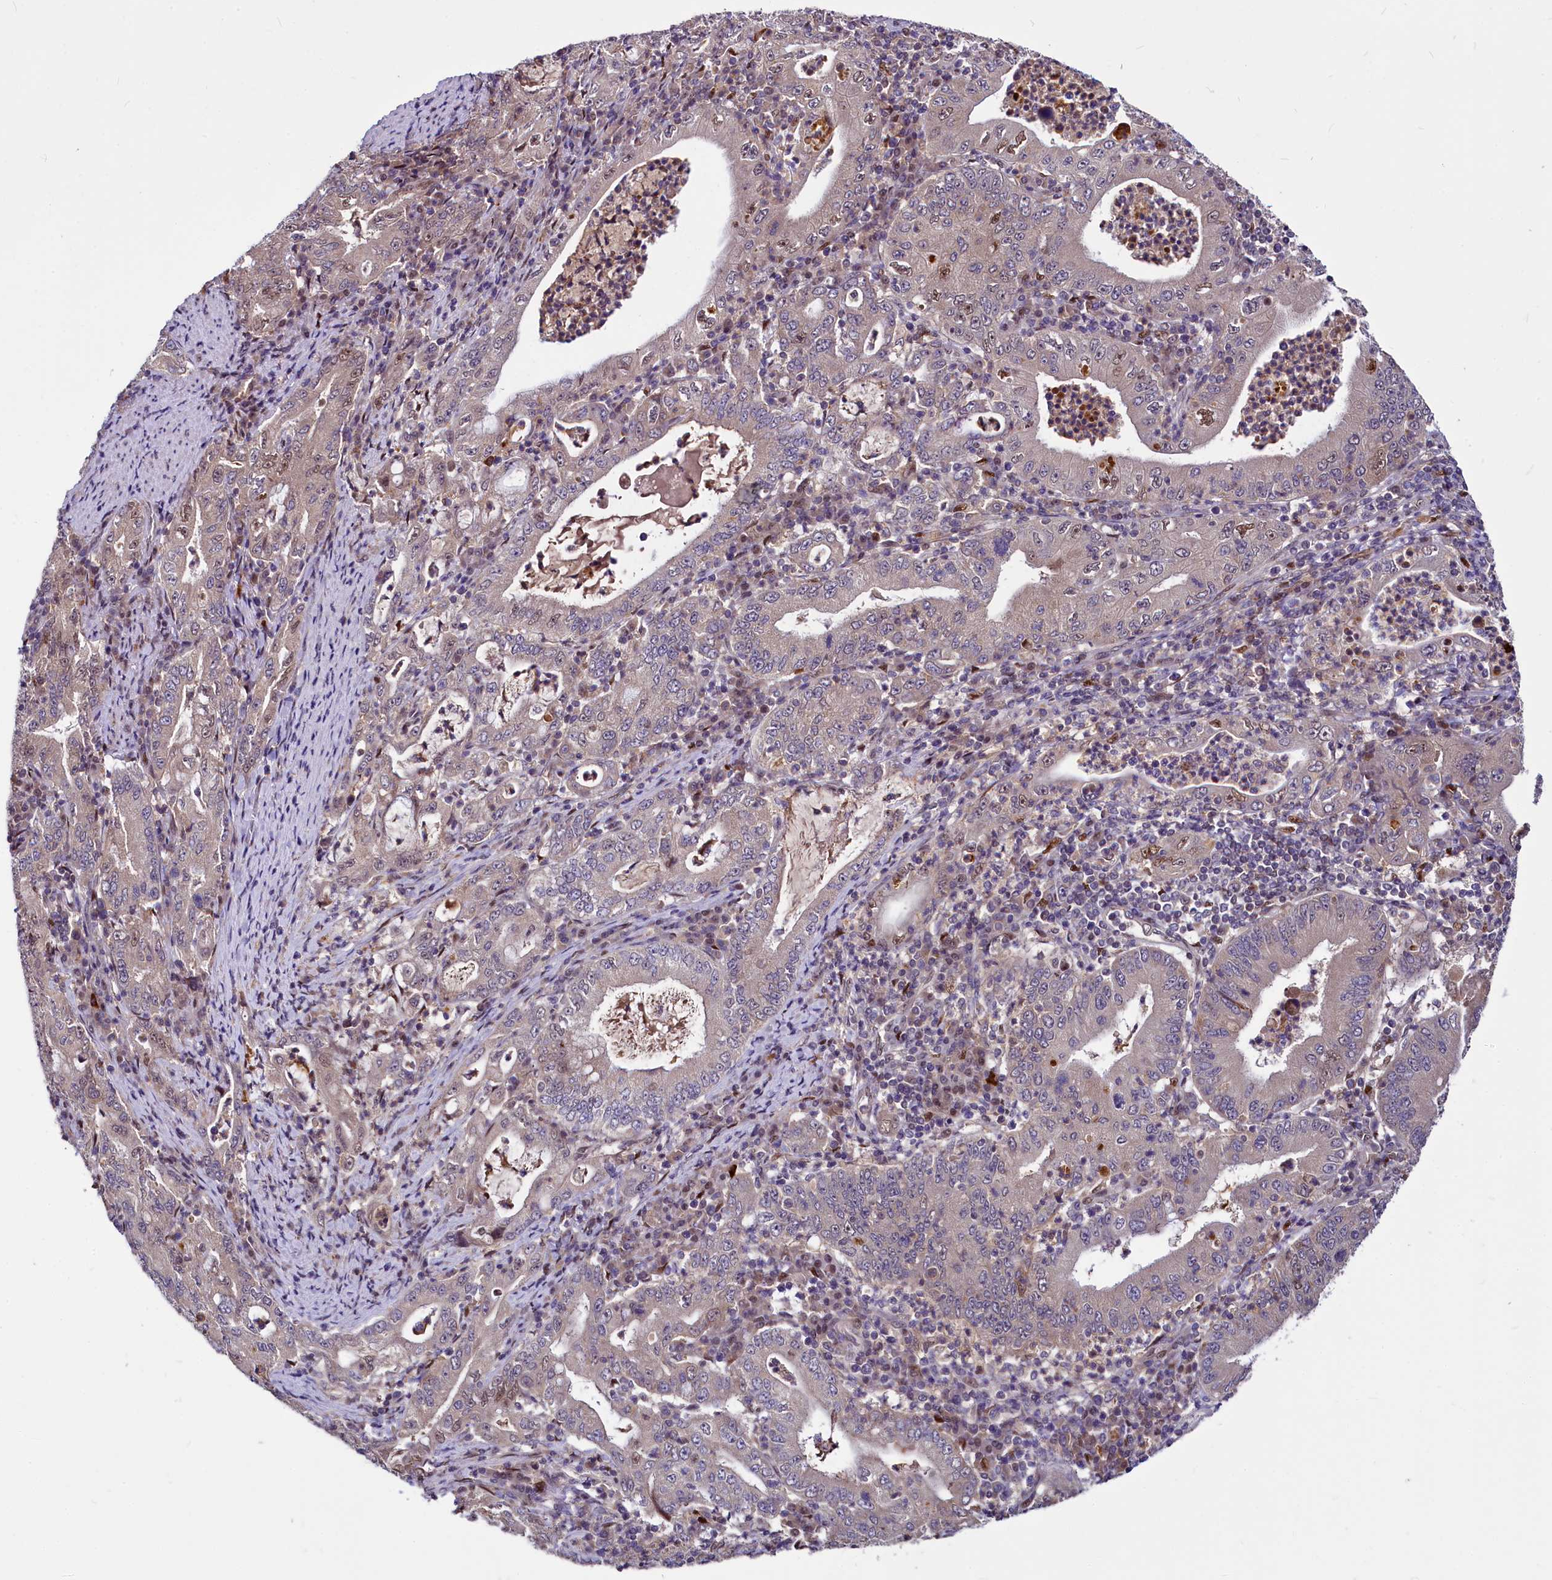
{"staining": {"intensity": "moderate", "quantity": "<25%", "location": "cytoplasmic/membranous,nuclear"}, "tissue": "stomach cancer", "cell_type": "Tumor cells", "image_type": "cancer", "snomed": [{"axis": "morphology", "description": "Normal tissue, NOS"}, {"axis": "morphology", "description": "Adenocarcinoma, NOS"}, {"axis": "topography", "description": "Esophagus"}, {"axis": "topography", "description": "Stomach, upper"}, {"axis": "topography", "description": "Peripheral nerve tissue"}], "caption": "DAB immunohistochemical staining of human stomach cancer (adenocarcinoma) displays moderate cytoplasmic/membranous and nuclear protein positivity in approximately <25% of tumor cells. (DAB IHC with brightfield microscopy, high magnification).", "gene": "MAML2", "patient": {"sex": "male", "age": 62}}